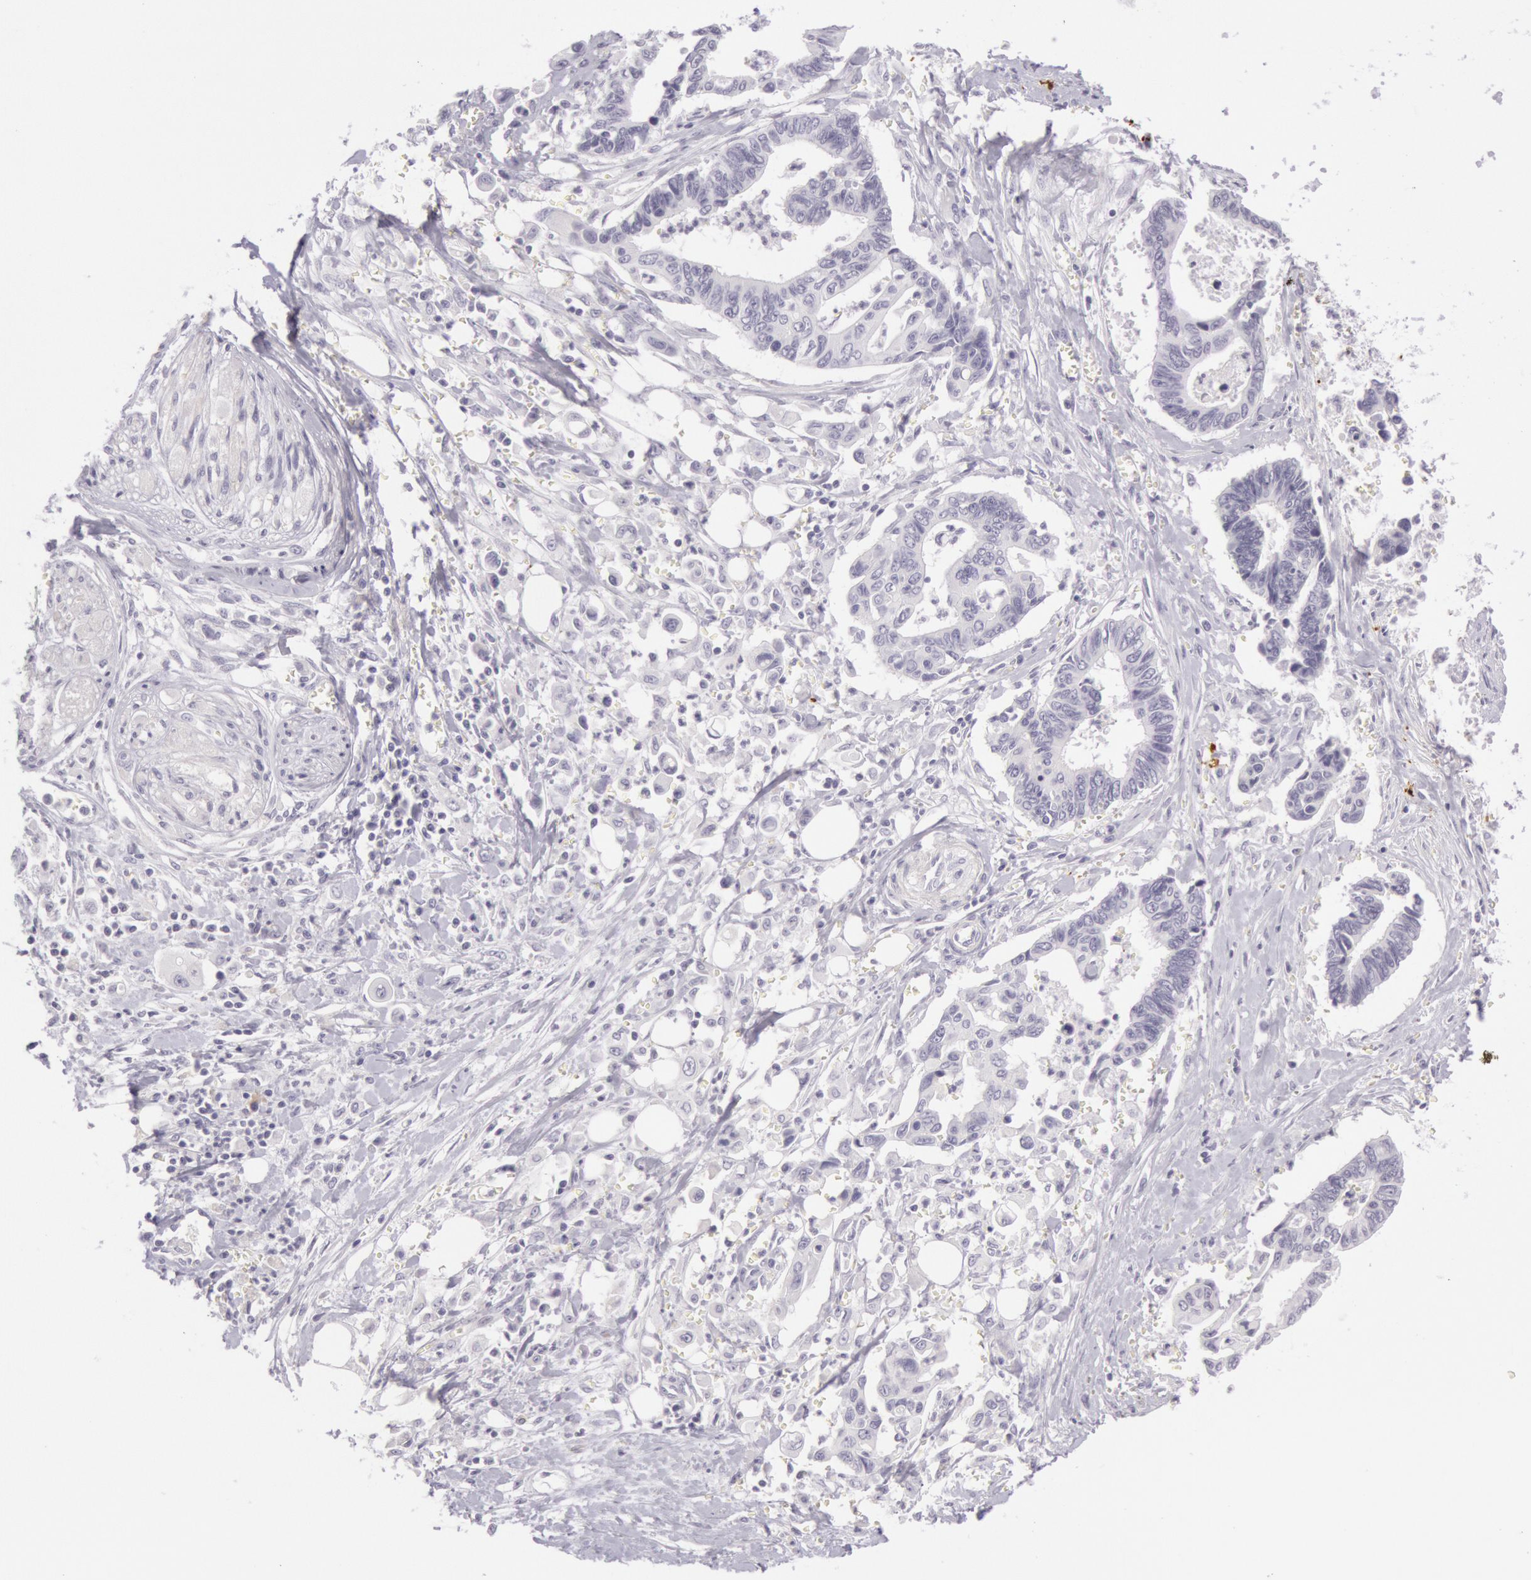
{"staining": {"intensity": "negative", "quantity": "none", "location": "none"}, "tissue": "pancreatic cancer", "cell_type": "Tumor cells", "image_type": "cancer", "snomed": [{"axis": "morphology", "description": "Adenocarcinoma, NOS"}, {"axis": "topography", "description": "Pancreas"}], "caption": "Immunohistochemistry (IHC) micrograph of neoplastic tissue: pancreatic adenocarcinoma stained with DAB exhibits no significant protein positivity in tumor cells. (DAB IHC, high magnification).", "gene": "CKB", "patient": {"sex": "female", "age": 70}}